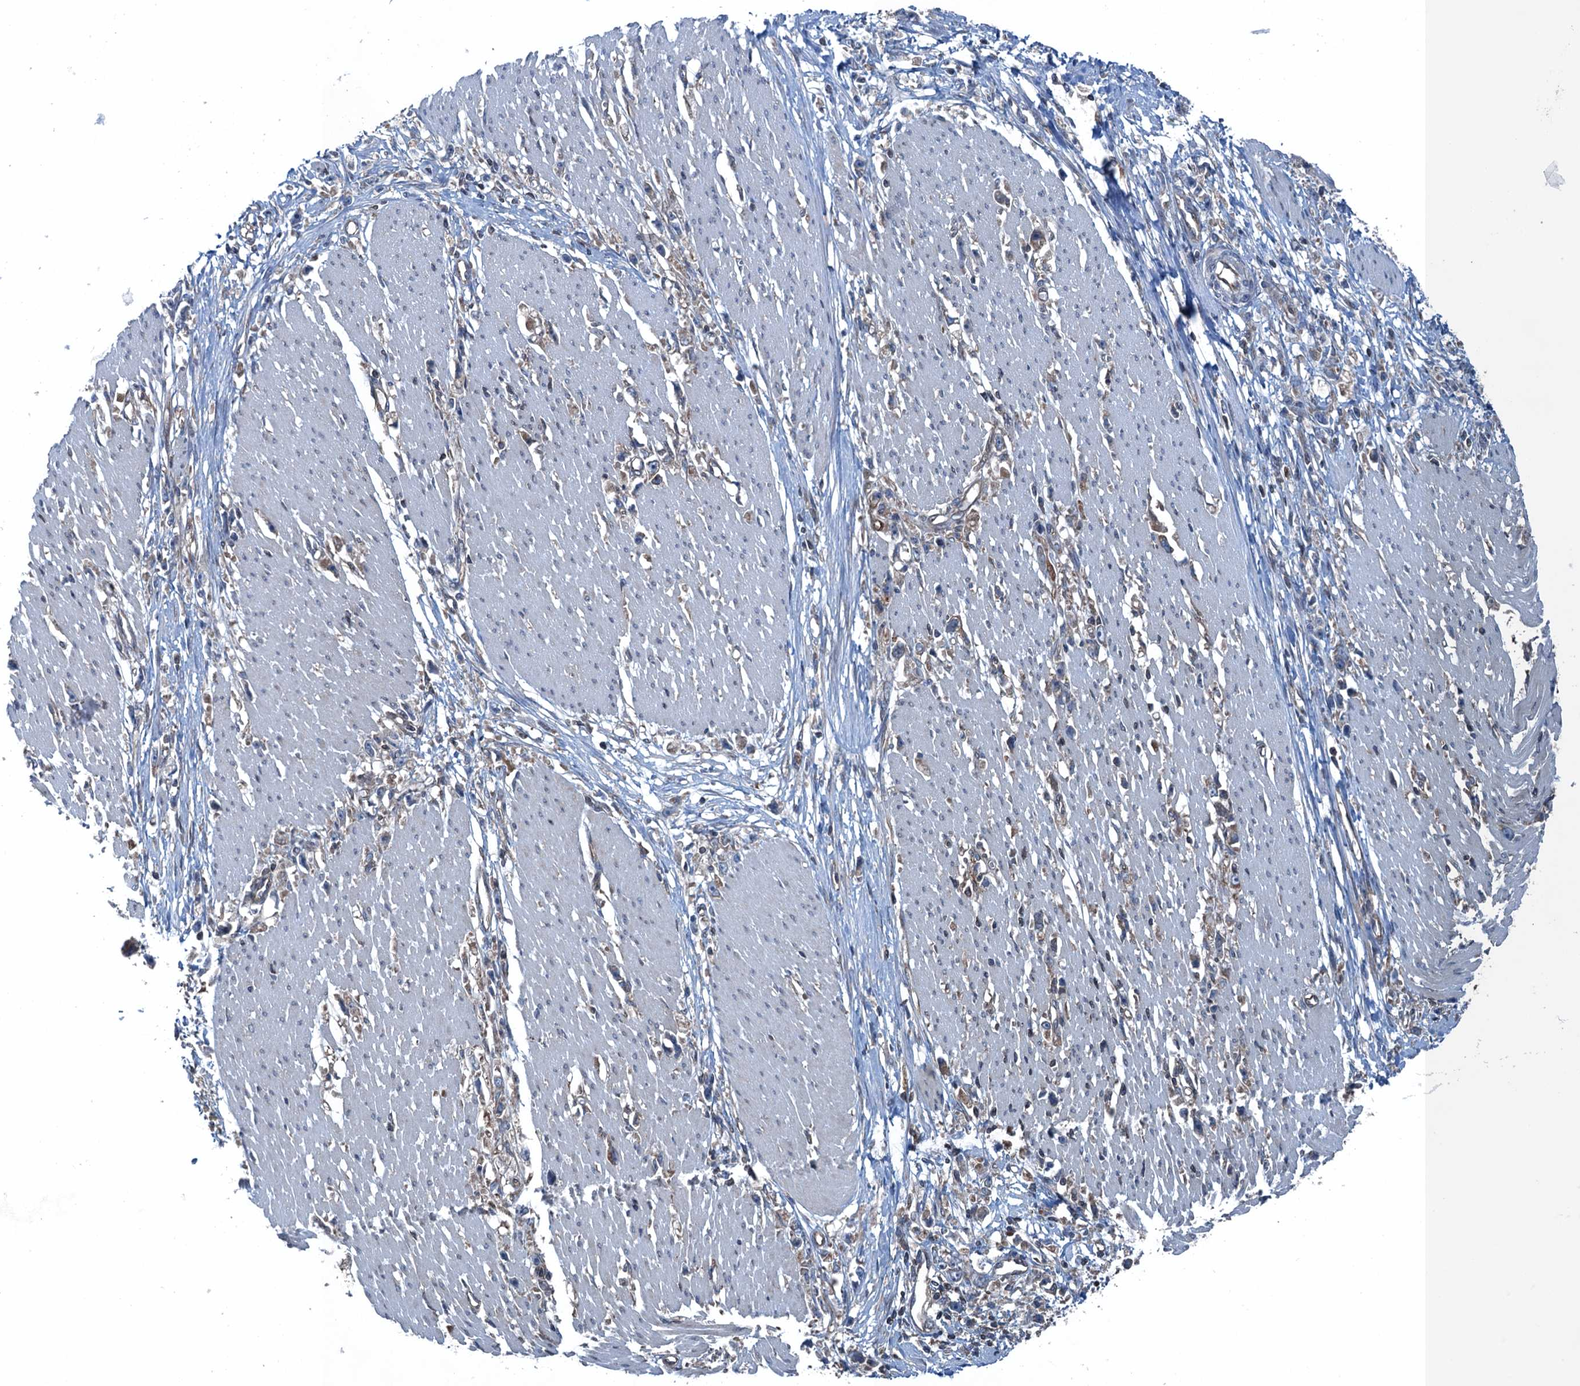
{"staining": {"intensity": "weak", "quantity": ">75%", "location": "cytoplasmic/membranous"}, "tissue": "stomach cancer", "cell_type": "Tumor cells", "image_type": "cancer", "snomed": [{"axis": "morphology", "description": "Adenocarcinoma, NOS"}, {"axis": "topography", "description": "Stomach"}], "caption": "Protein positivity by immunohistochemistry (IHC) displays weak cytoplasmic/membranous staining in approximately >75% of tumor cells in stomach adenocarcinoma.", "gene": "TRAPPC8", "patient": {"sex": "female", "age": 59}}